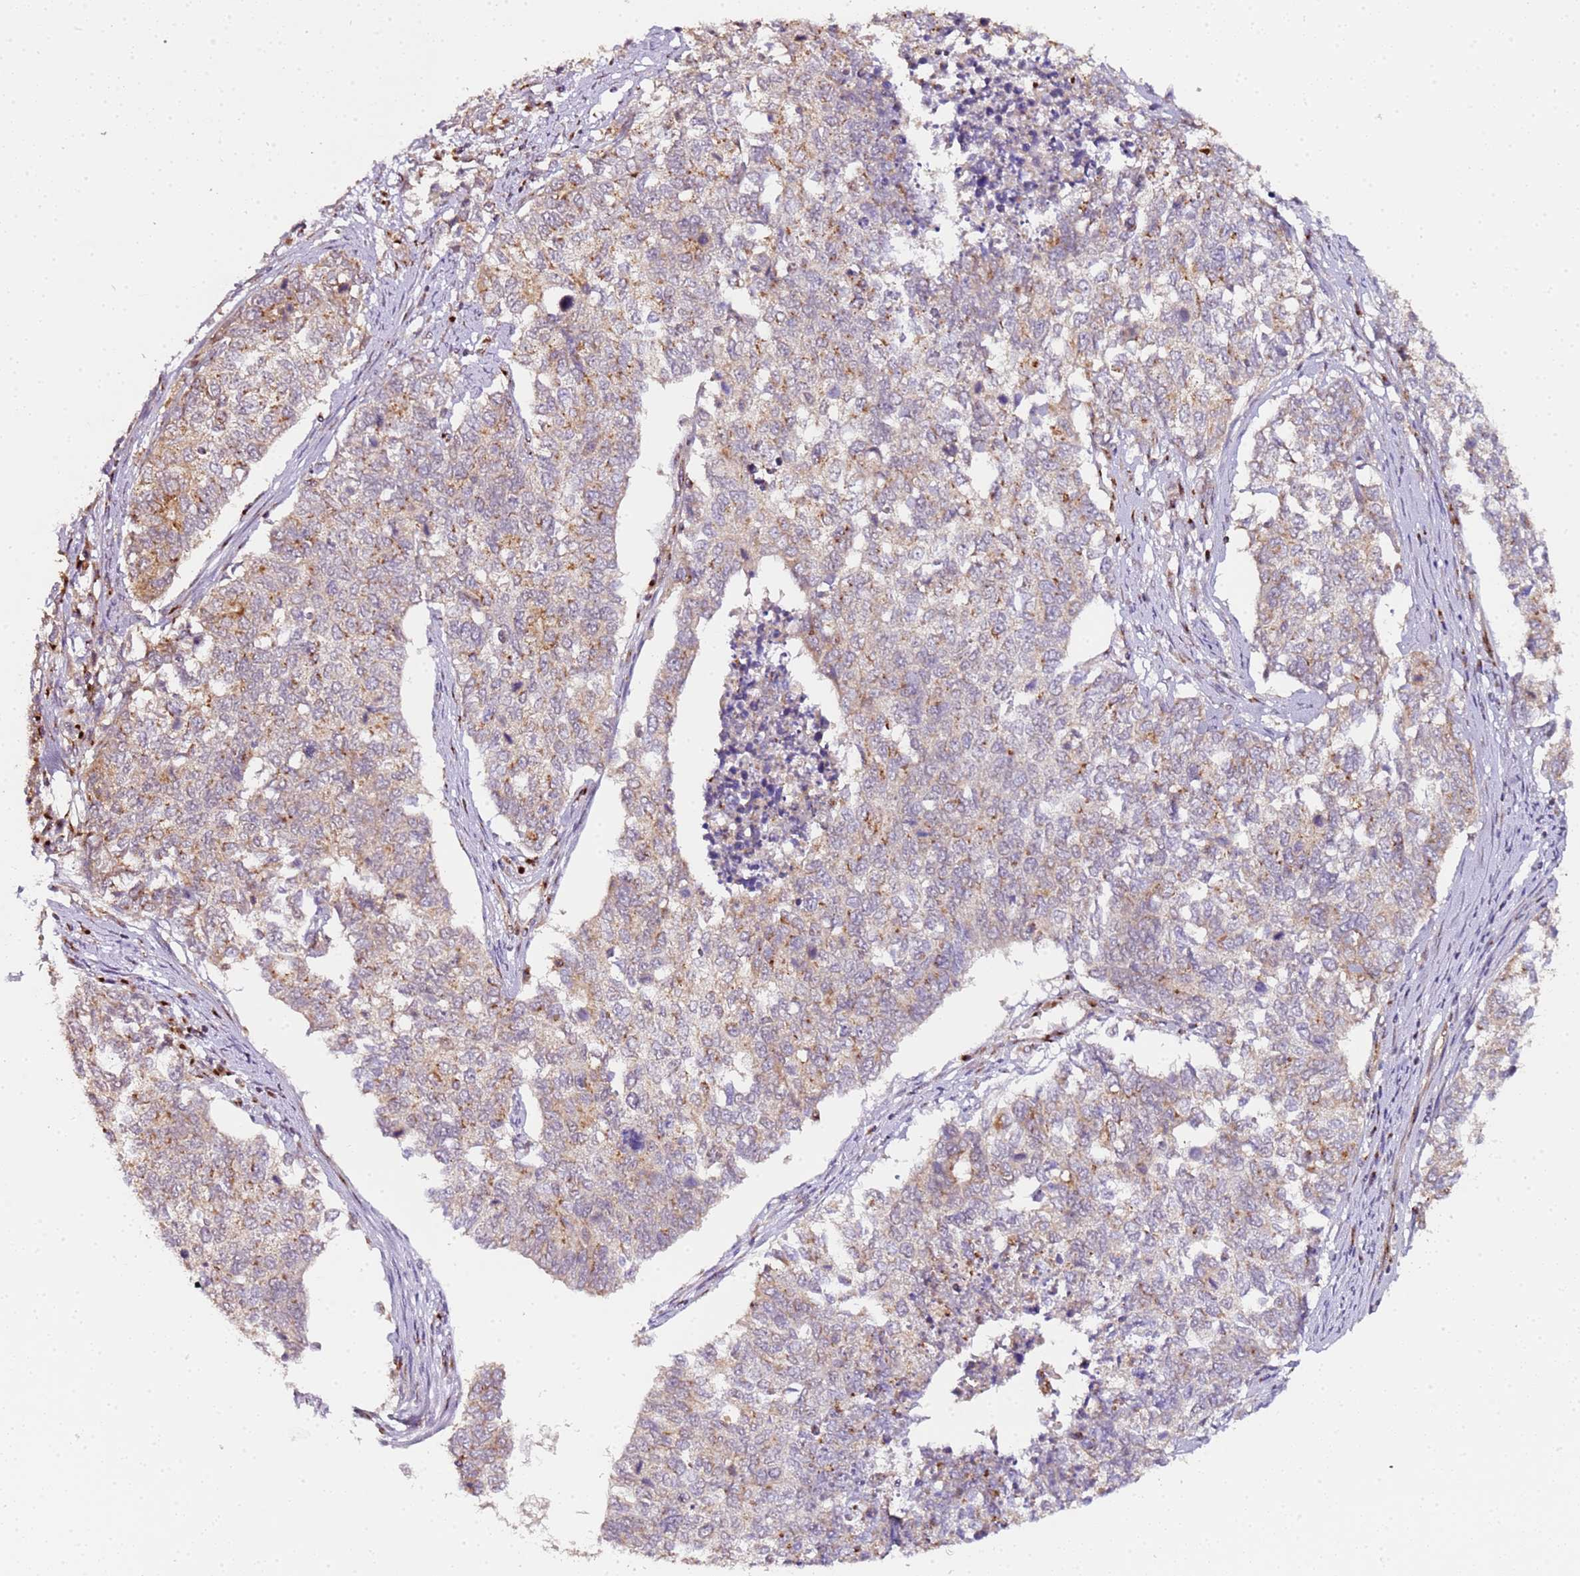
{"staining": {"intensity": "weak", "quantity": "<25%", "location": "cytoplasmic/membranous"}, "tissue": "cervical cancer", "cell_type": "Tumor cells", "image_type": "cancer", "snomed": [{"axis": "morphology", "description": "Squamous cell carcinoma, NOS"}, {"axis": "topography", "description": "Cervix"}], "caption": "High power microscopy photomicrograph of an immunohistochemistry histopathology image of cervical squamous cell carcinoma, revealing no significant staining in tumor cells.", "gene": "MRPL49", "patient": {"sex": "female", "age": 63}}